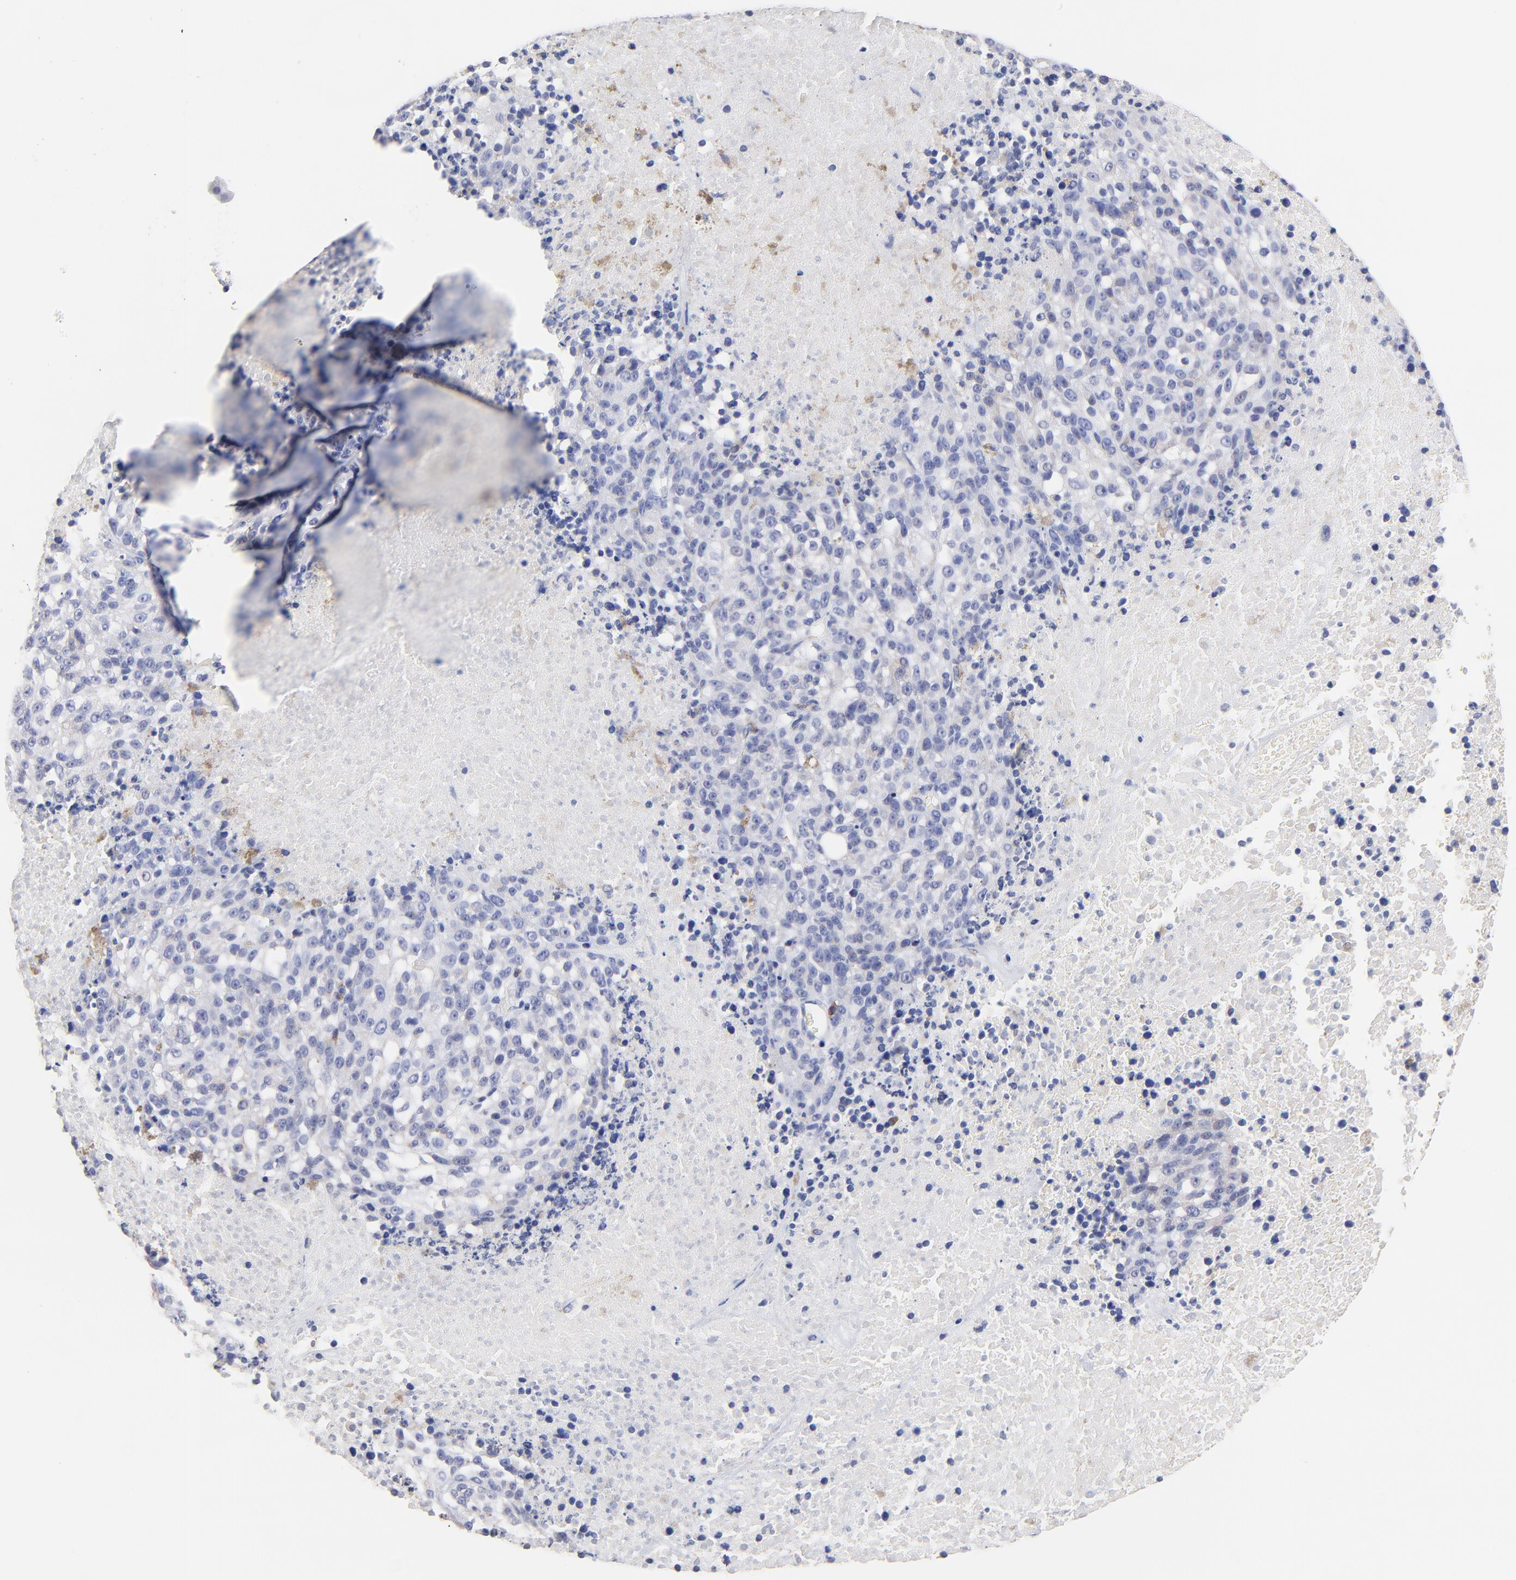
{"staining": {"intensity": "negative", "quantity": "none", "location": "none"}, "tissue": "melanoma", "cell_type": "Tumor cells", "image_type": "cancer", "snomed": [{"axis": "morphology", "description": "Malignant melanoma, Metastatic site"}, {"axis": "topography", "description": "Cerebral cortex"}], "caption": "Image shows no significant protein expression in tumor cells of malignant melanoma (metastatic site).", "gene": "LAX1", "patient": {"sex": "female", "age": 52}}